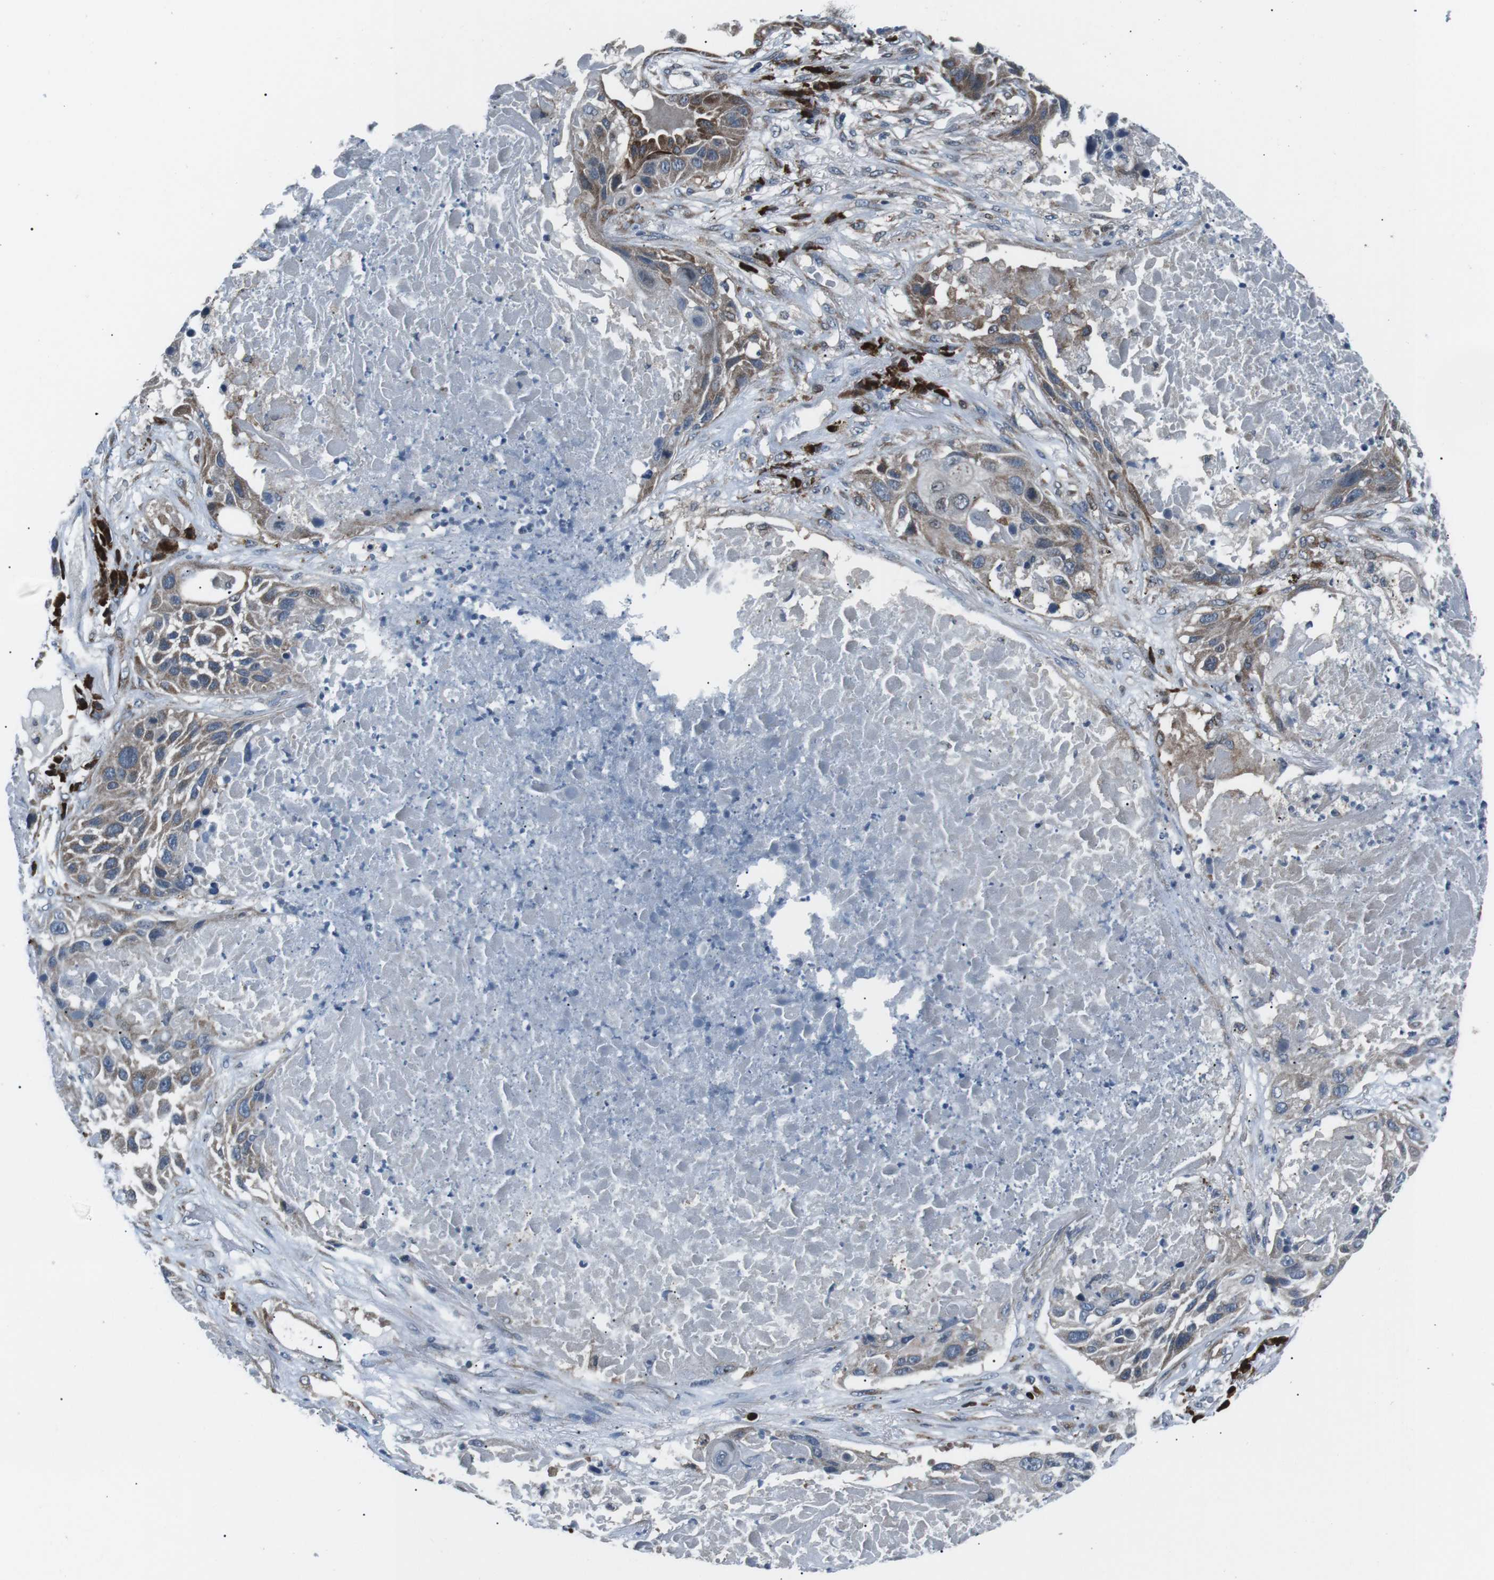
{"staining": {"intensity": "moderate", "quantity": ">75%", "location": "cytoplasmic/membranous"}, "tissue": "lung cancer", "cell_type": "Tumor cells", "image_type": "cancer", "snomed": [{"axis": "morphology", "description": "Squamous cell carcinoma, NOS"}, {"axis": "topography", "description": "Lung"}], "caption": "Lung cancer stained for a protein (brown) reveals moderate cytoplasmic/membranous positive positivity in about >75% of tumor cells.", "gene": "BLNK", "patient": {"sex": "male", "age": 57}}